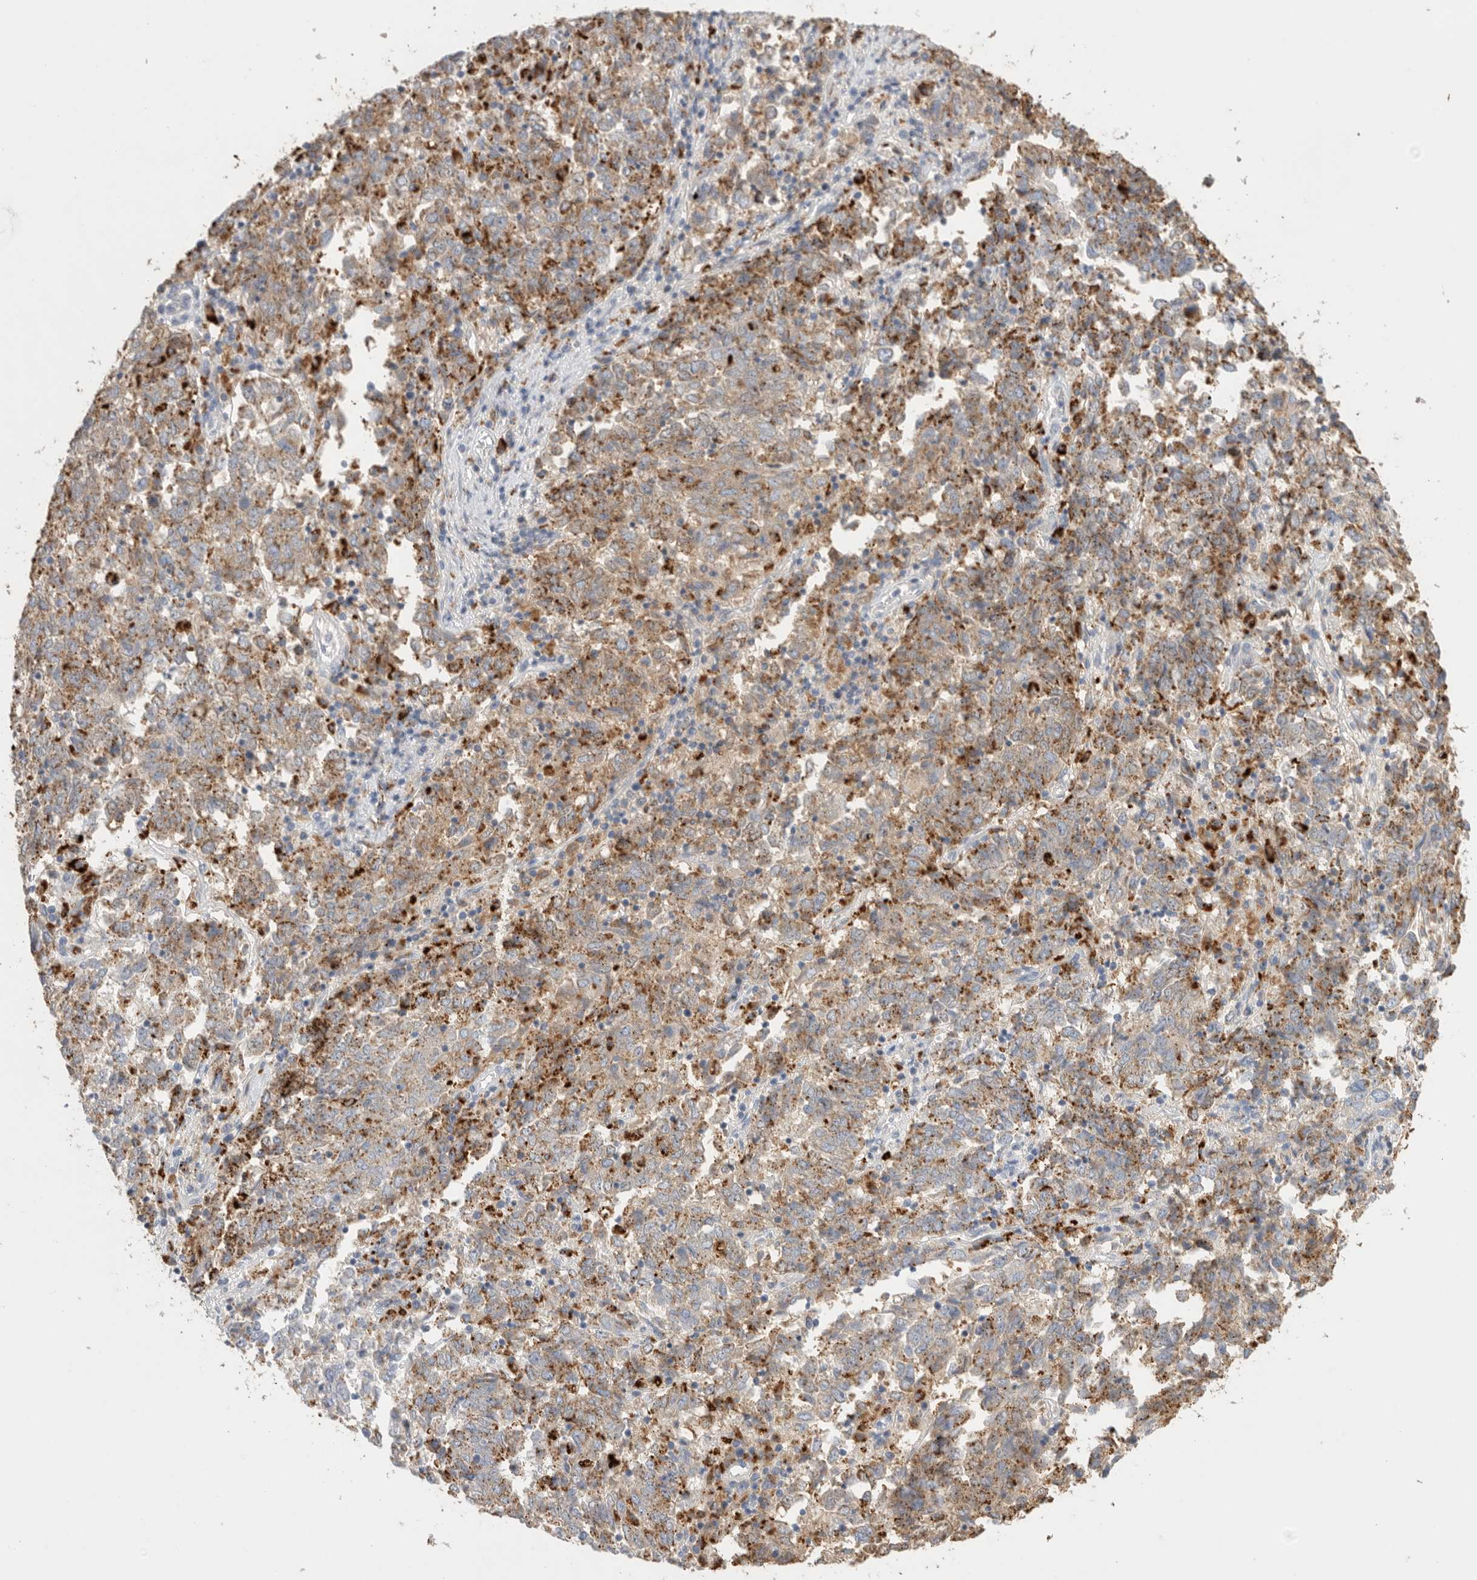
{"staining": {"intensity": "moderate", "quantity": "25%-75%", "location": "cytoplasmic/membranous"}, "tissue": "endometrial cancer", "cell_type": "Tumor cells", "image_type": "cancer", "snomed": [{"axis": "morphology", "description": "Adenocarcinoma, NOS"}, {"axis": "topography", "description": "Endometrium"}], "caption": "Endometrial cancer stained with a brown dye displays moderate cytoplasmic/membranous positive positivity in about 25%-75% of tumor cells.", "gene": "GGH", "patient": {"sex": "female", "age": 80}}